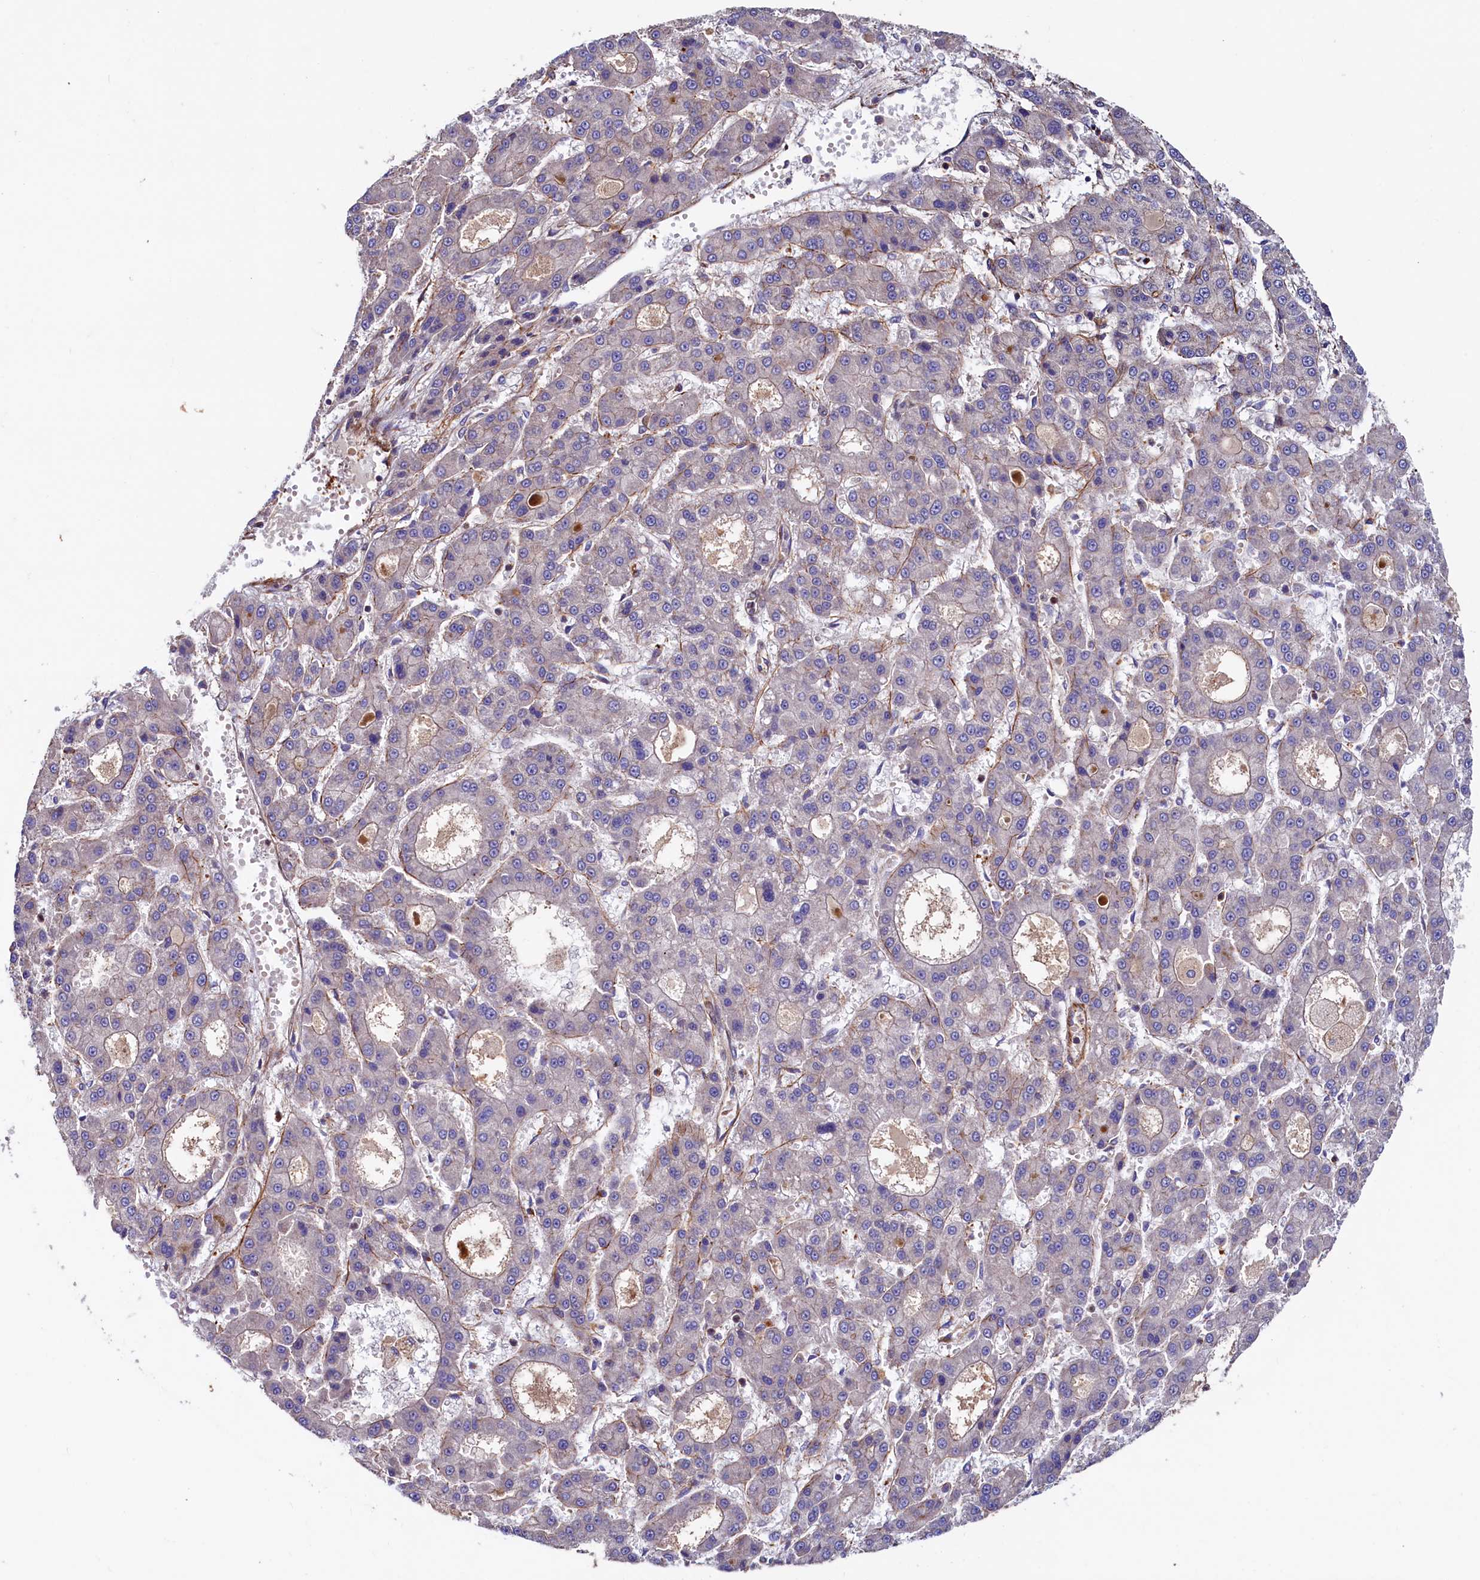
{"staining": {"intensity": "negative", "quantity": "none", "location": "none"}, "tissue": "liver cancer", "cell_type": "Tumor cells", "image_type": "cancer", "snomed": [{"axis": "morphology", "description": "Carcinoma, Hepatocellular, NOS"}, {"axis": "topography", "description": "Liver"}], "caption": "Hepatocellular carcinoma (liver) was stained to show a protein in brown. There is no significant positivity in tumor cells.", "gene": "DUOXA1", "patient": {"sex": "male", "age": 70}}